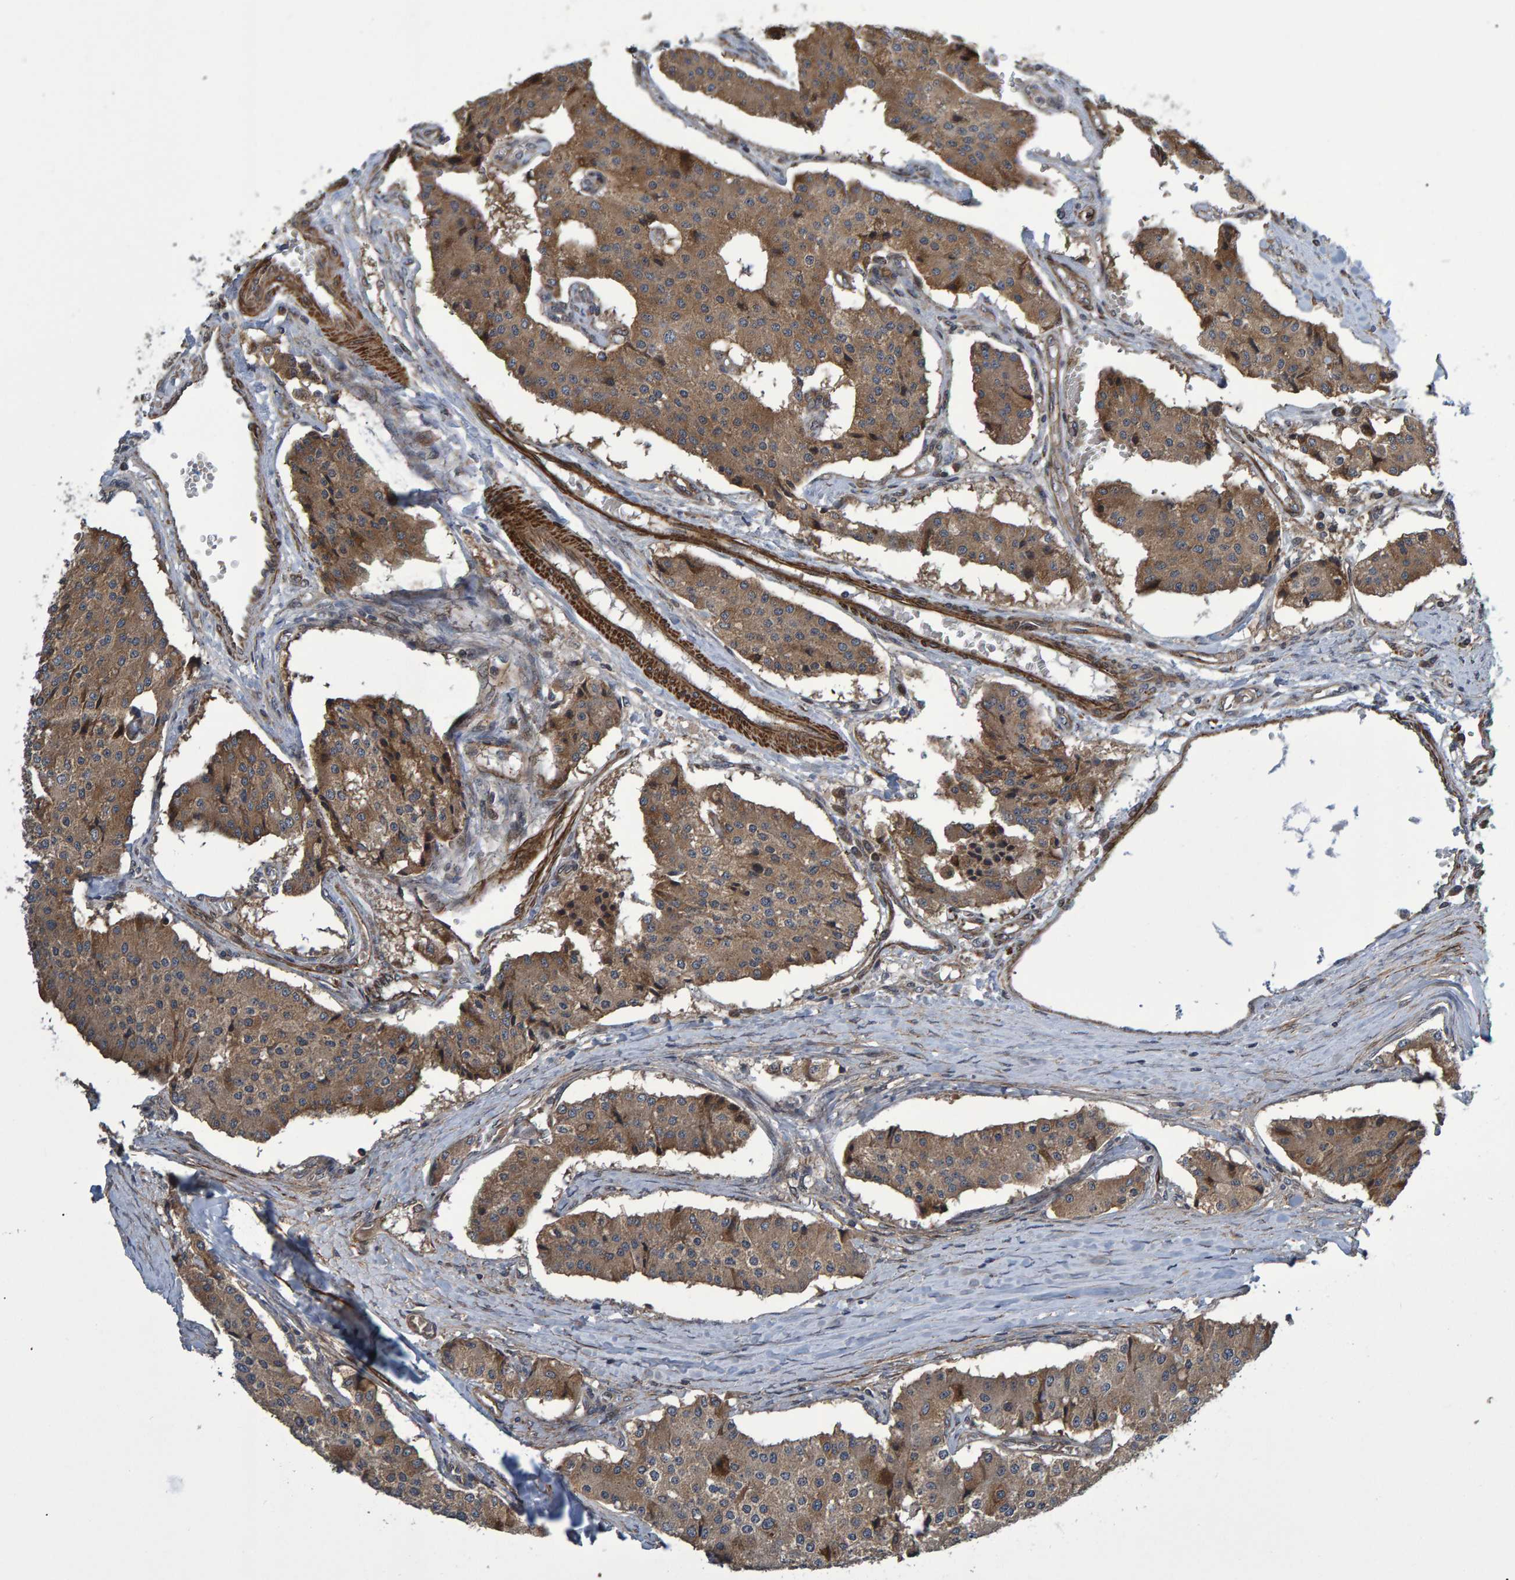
{"staining": {"intensity": "moderate", "quantity": ">75%", "location": "cytoplasmic/membranous"}, "tissue": "carcinoid", "cell_type": "Tumor cells", "image_type": "cancer", "snomed": [{"axis": "morphology", "description": "Carcinoid, malignant, NOS"}, {"axis": "topography", "description": "Colon"}], "caption": "Brown immunohistochemical staining in carcinoid (malignant) exhibits moderate cytoplasmic/membranous expression in approximately >75% of tumor cells.", "gene": "ATP6V1H", "patient": {"sex": "female", "age": 52}}